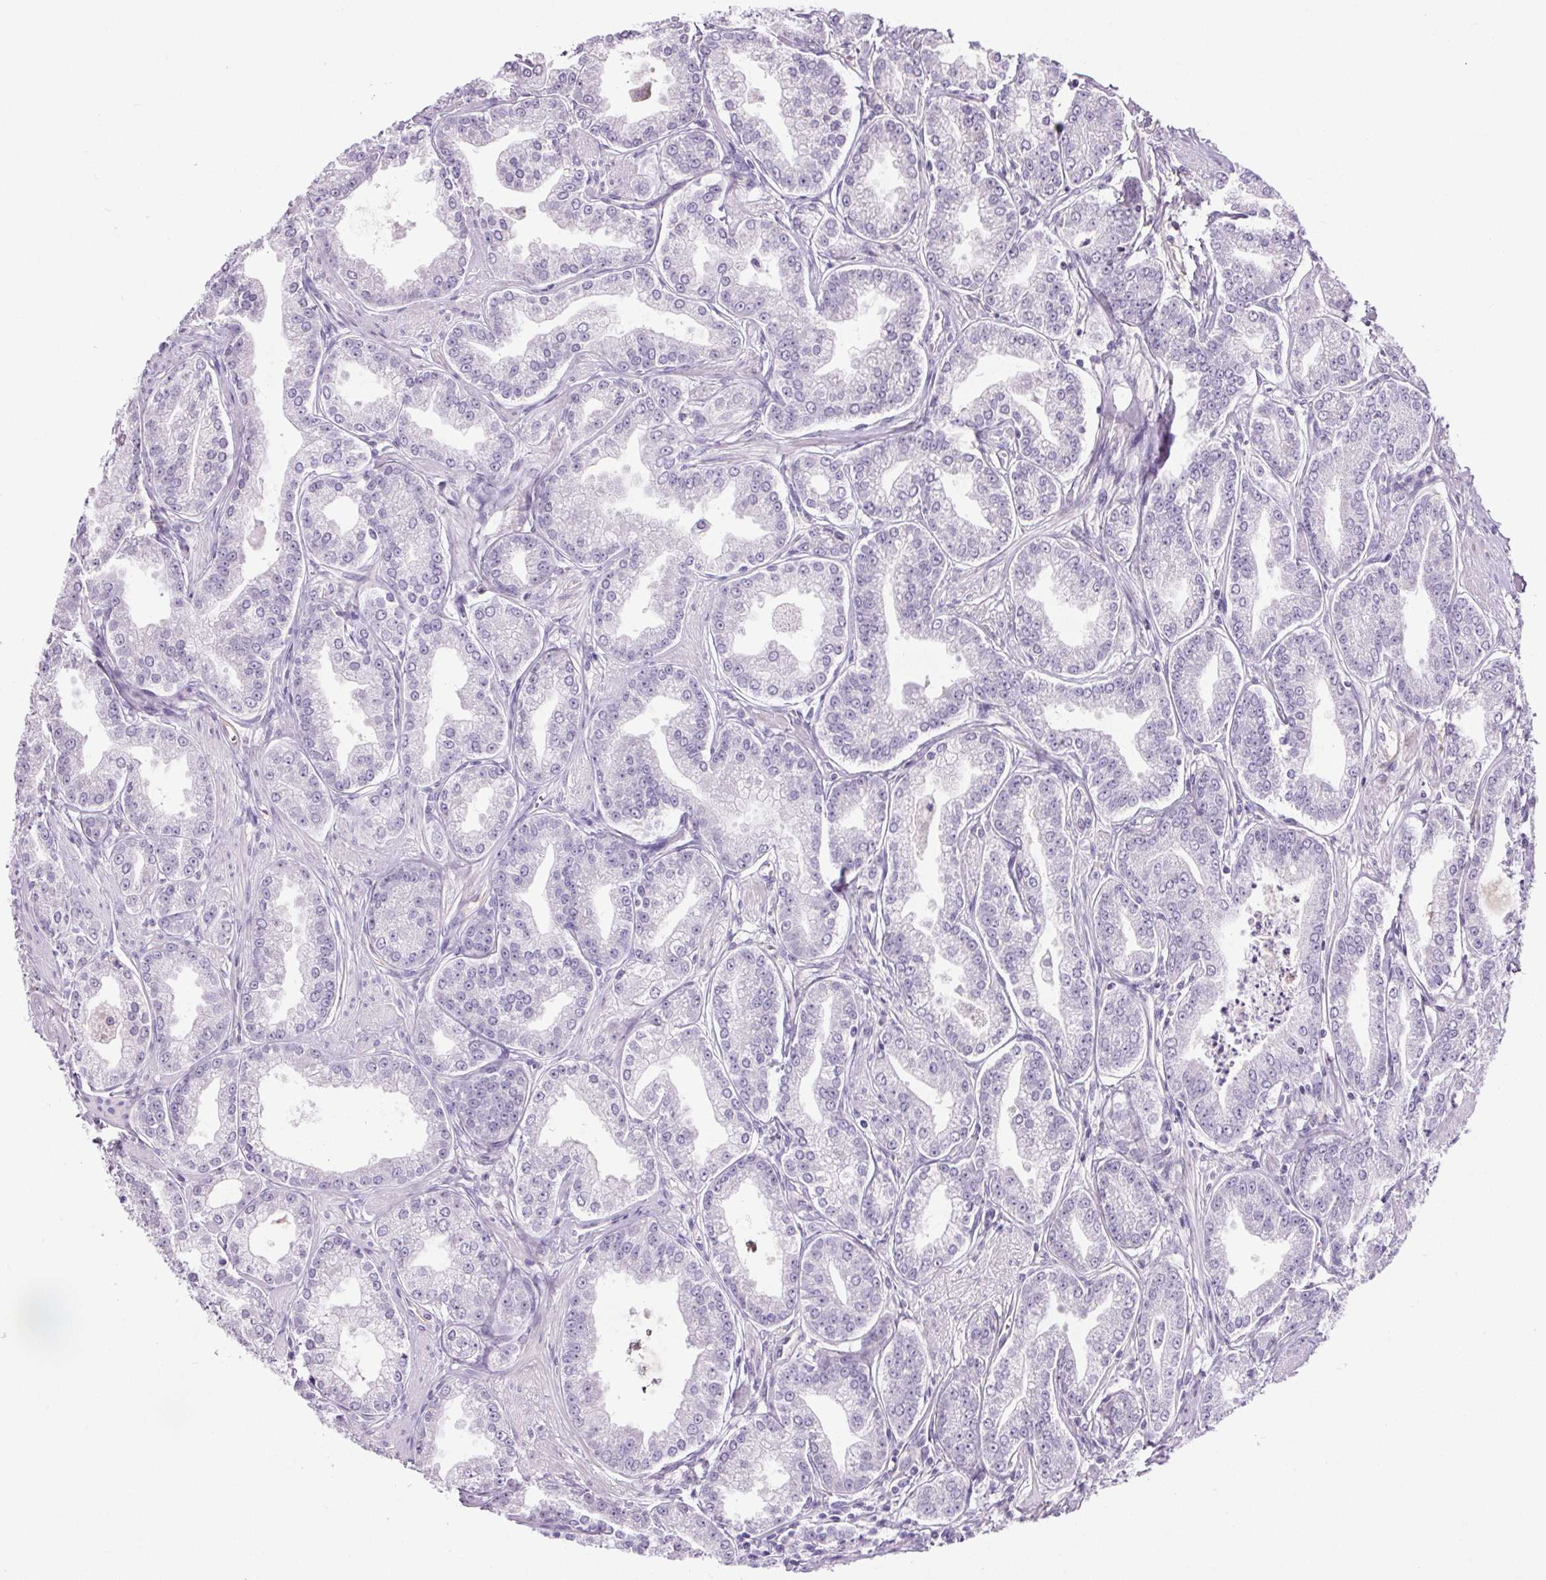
{"staining": {"intensity": "negative", "quantity": "none", "location": "none"}, "tissue": "prostate cancer", "cell_type": "Tumor cells", "image_type": "cancer", "snomed": [{"axis": "morphology", "description": "Adenocarcinoma, NOS"}, {"axis": "topography", "description": "Prostate"}], "caption": "Prostate adenocarcinoma was stained to show a protein in brown. There is no significant expression in tumor cells.", "gene": "CD5L", "patient": {"sex": "male", "age": 71}}